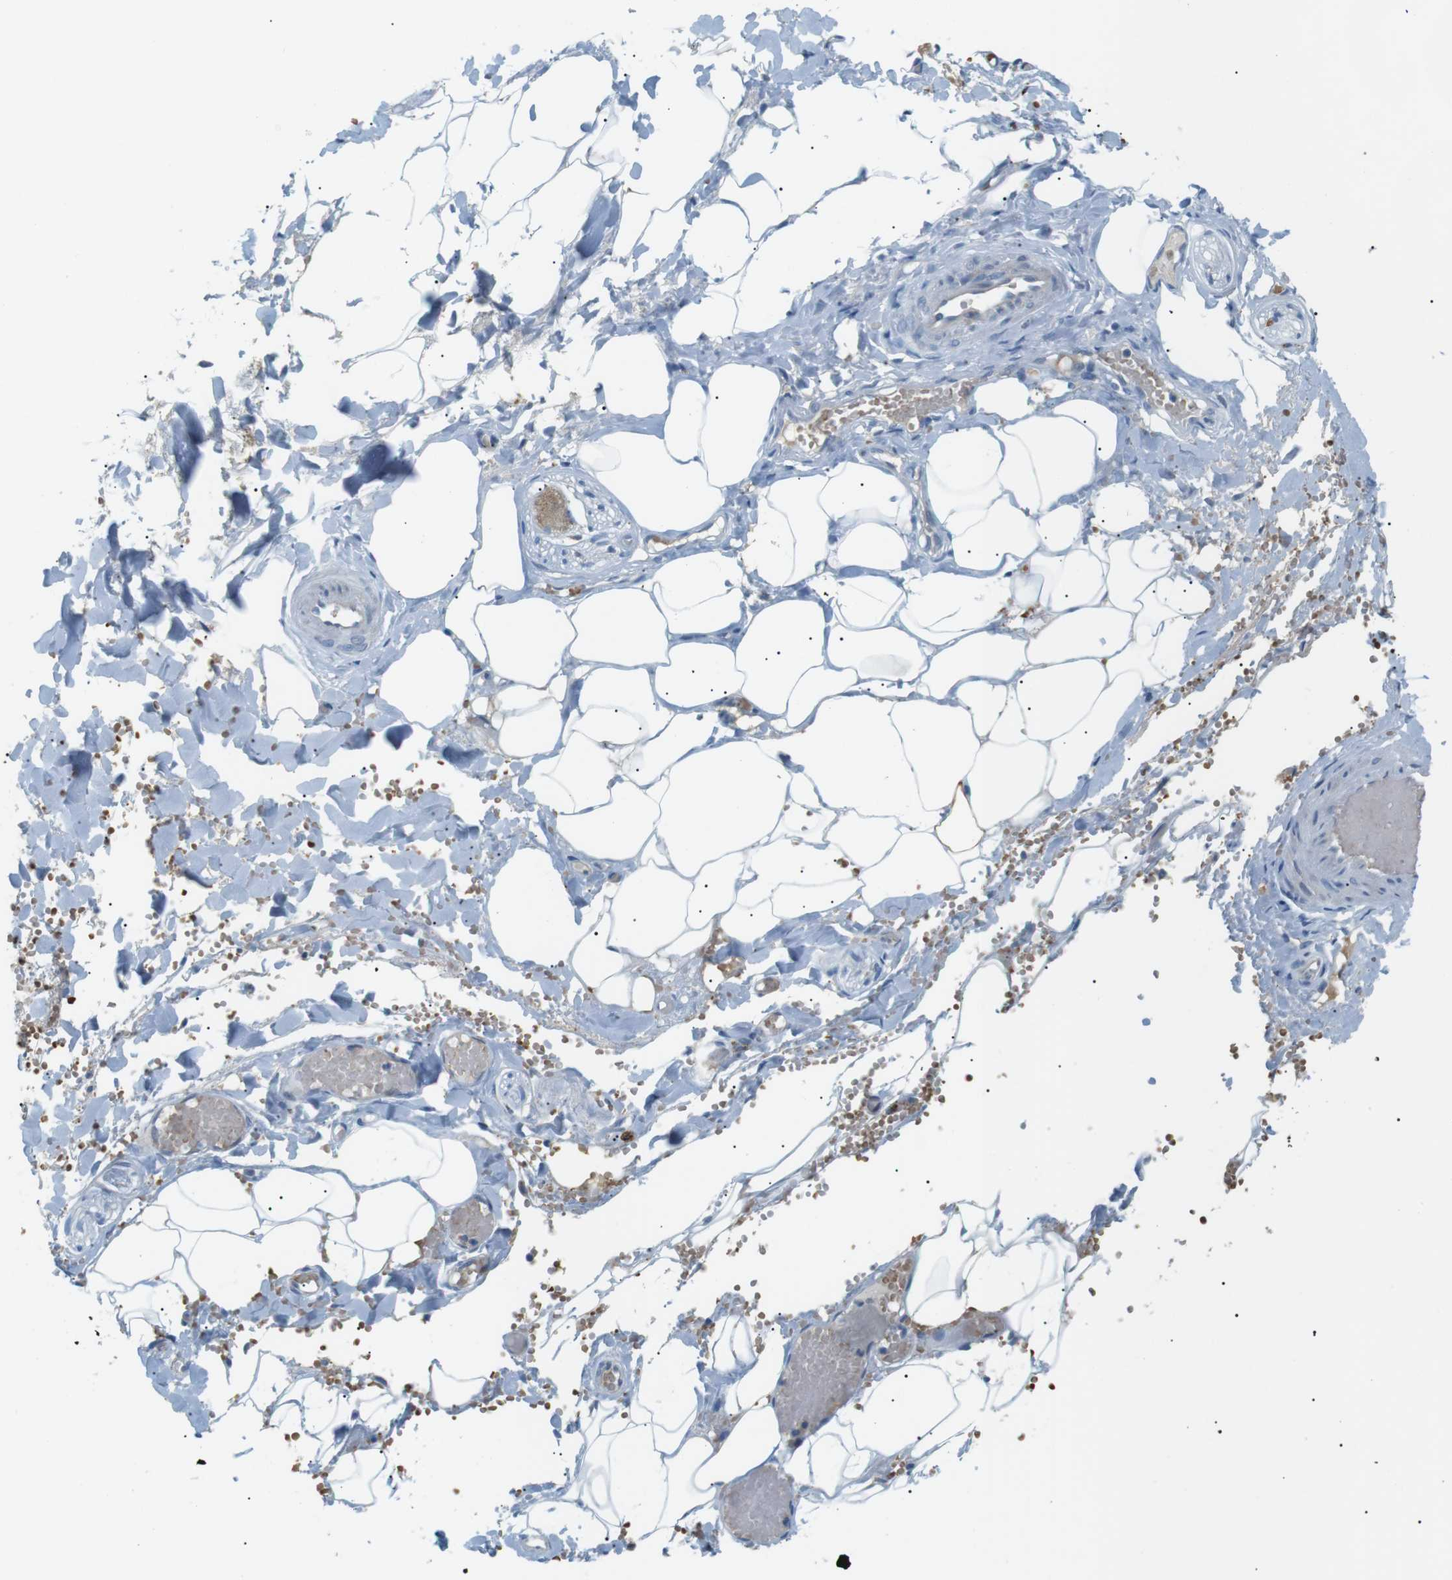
{"staining": {"intensity": "negative", "quantity": "none", "location": "none"}, "tissue": "adipose tissue", "cell_type": "Adipocytes", "image_type": "normal", "snomed": [{"axis": "morphology", "description": "Normal tissue, NOS"}, {"axis": "topography", "description": "Soft tissue"}, {"axis": "topography", "description": "Vascular tissue"}], "caption": "DAB (3,3'-diaminobenzidine) immunohistochemical staining of unremarkable human adipose tissue shows no significant positivity in adipocytes. The staining was performed using DAB to visualize the protein expression in brown, while the nuclei were stained in blue with hematoxylin (Magnification: 20x).", "gene": "B4GALNT2", "patient": {"sex": "female", "age": 35}}